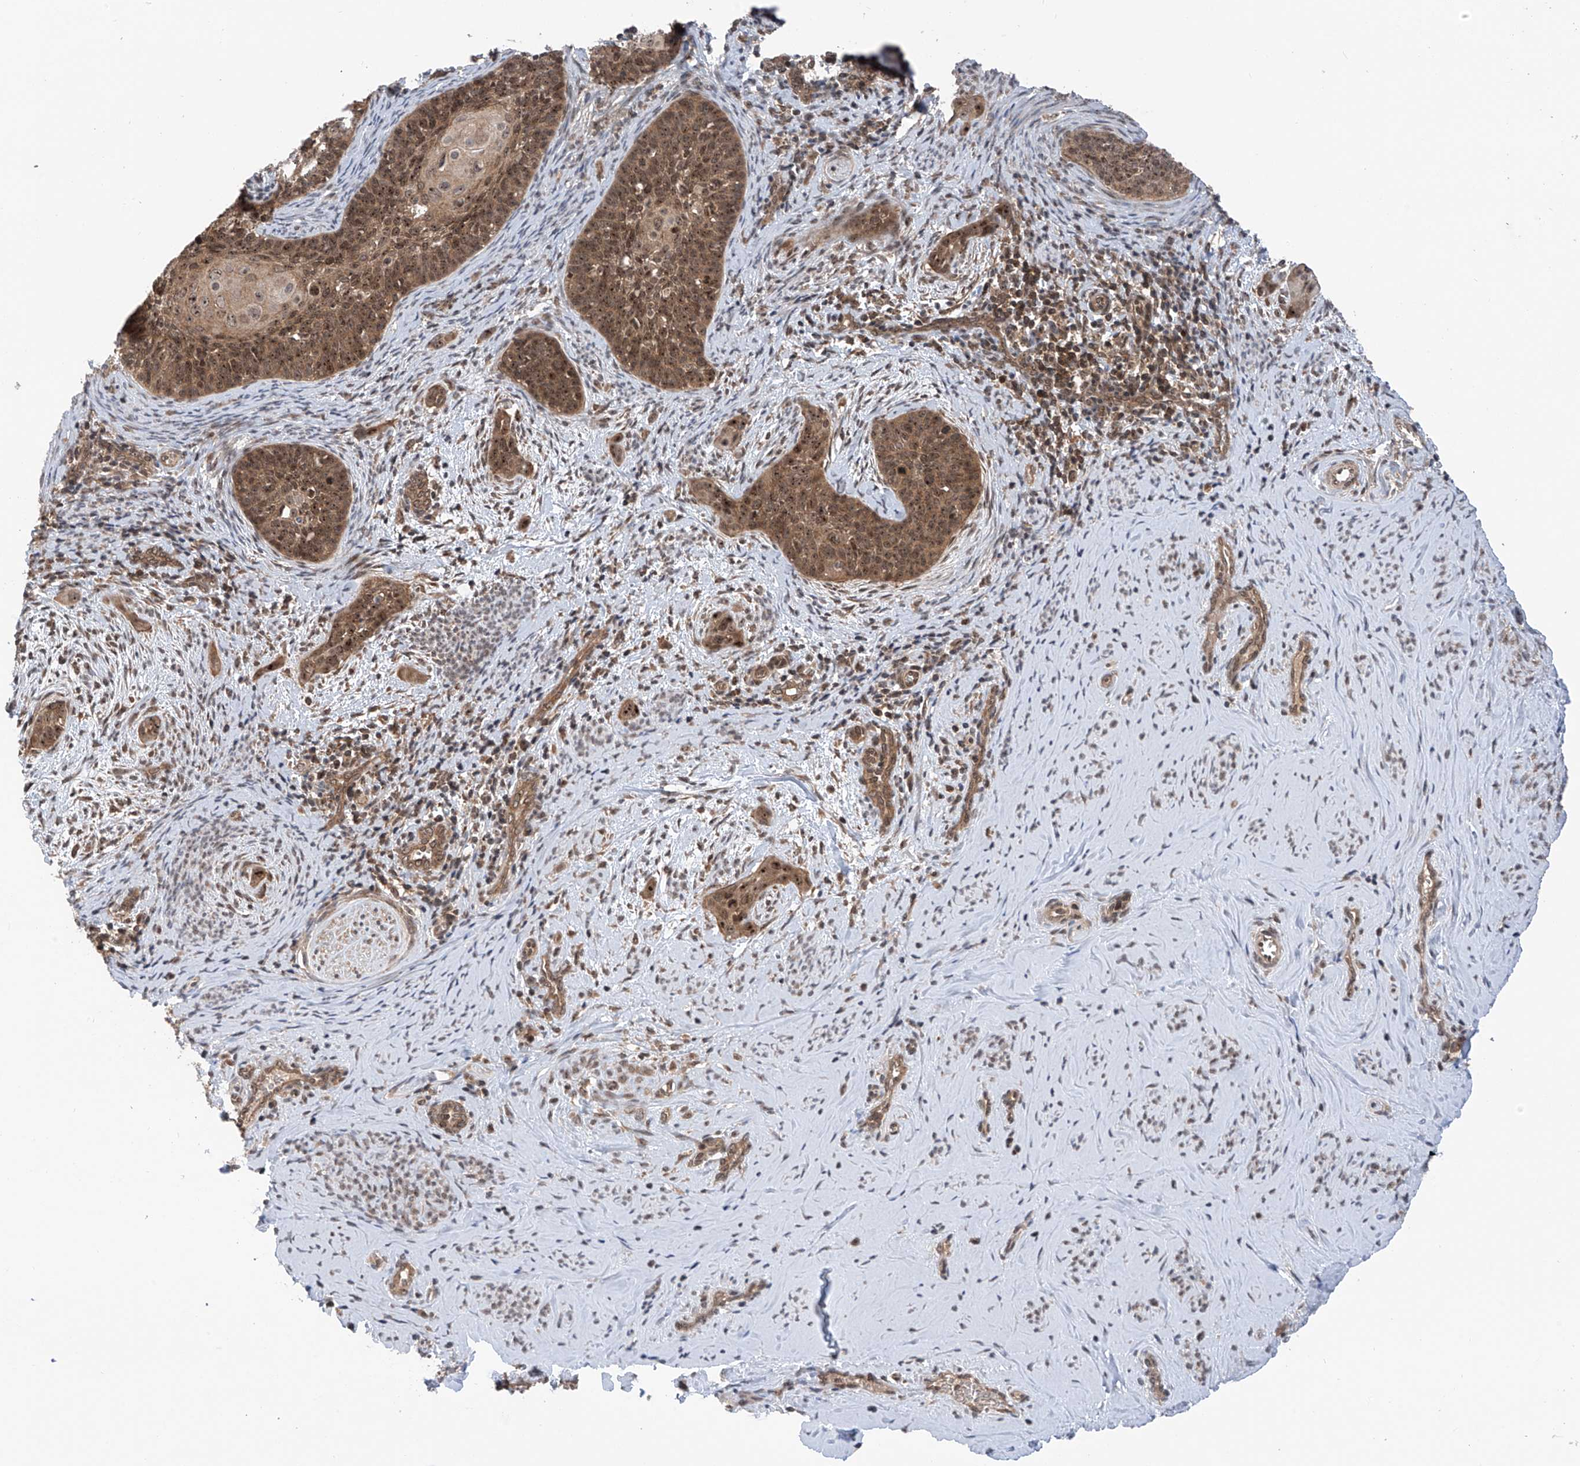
{"staining": {"intensity": "moderate", "quantity": ">75%", "location": "cytoplasmic/membranous,nuclear"}, "tissue": "cervical cancer", "cell_type": "Tumor cells", "image_type": "cancer", "snomed": [{"axis": "morphology", "description": "Squamous cell carcinoma, NOS"}, {"axis": "topography", "description": "Cervix"}], "caption": "Cervical cancer stained with a protein marker shows moderate staining in tumor cells.", "gene": "C1orf131", "patient": {"sex": "female", "age": 33}}